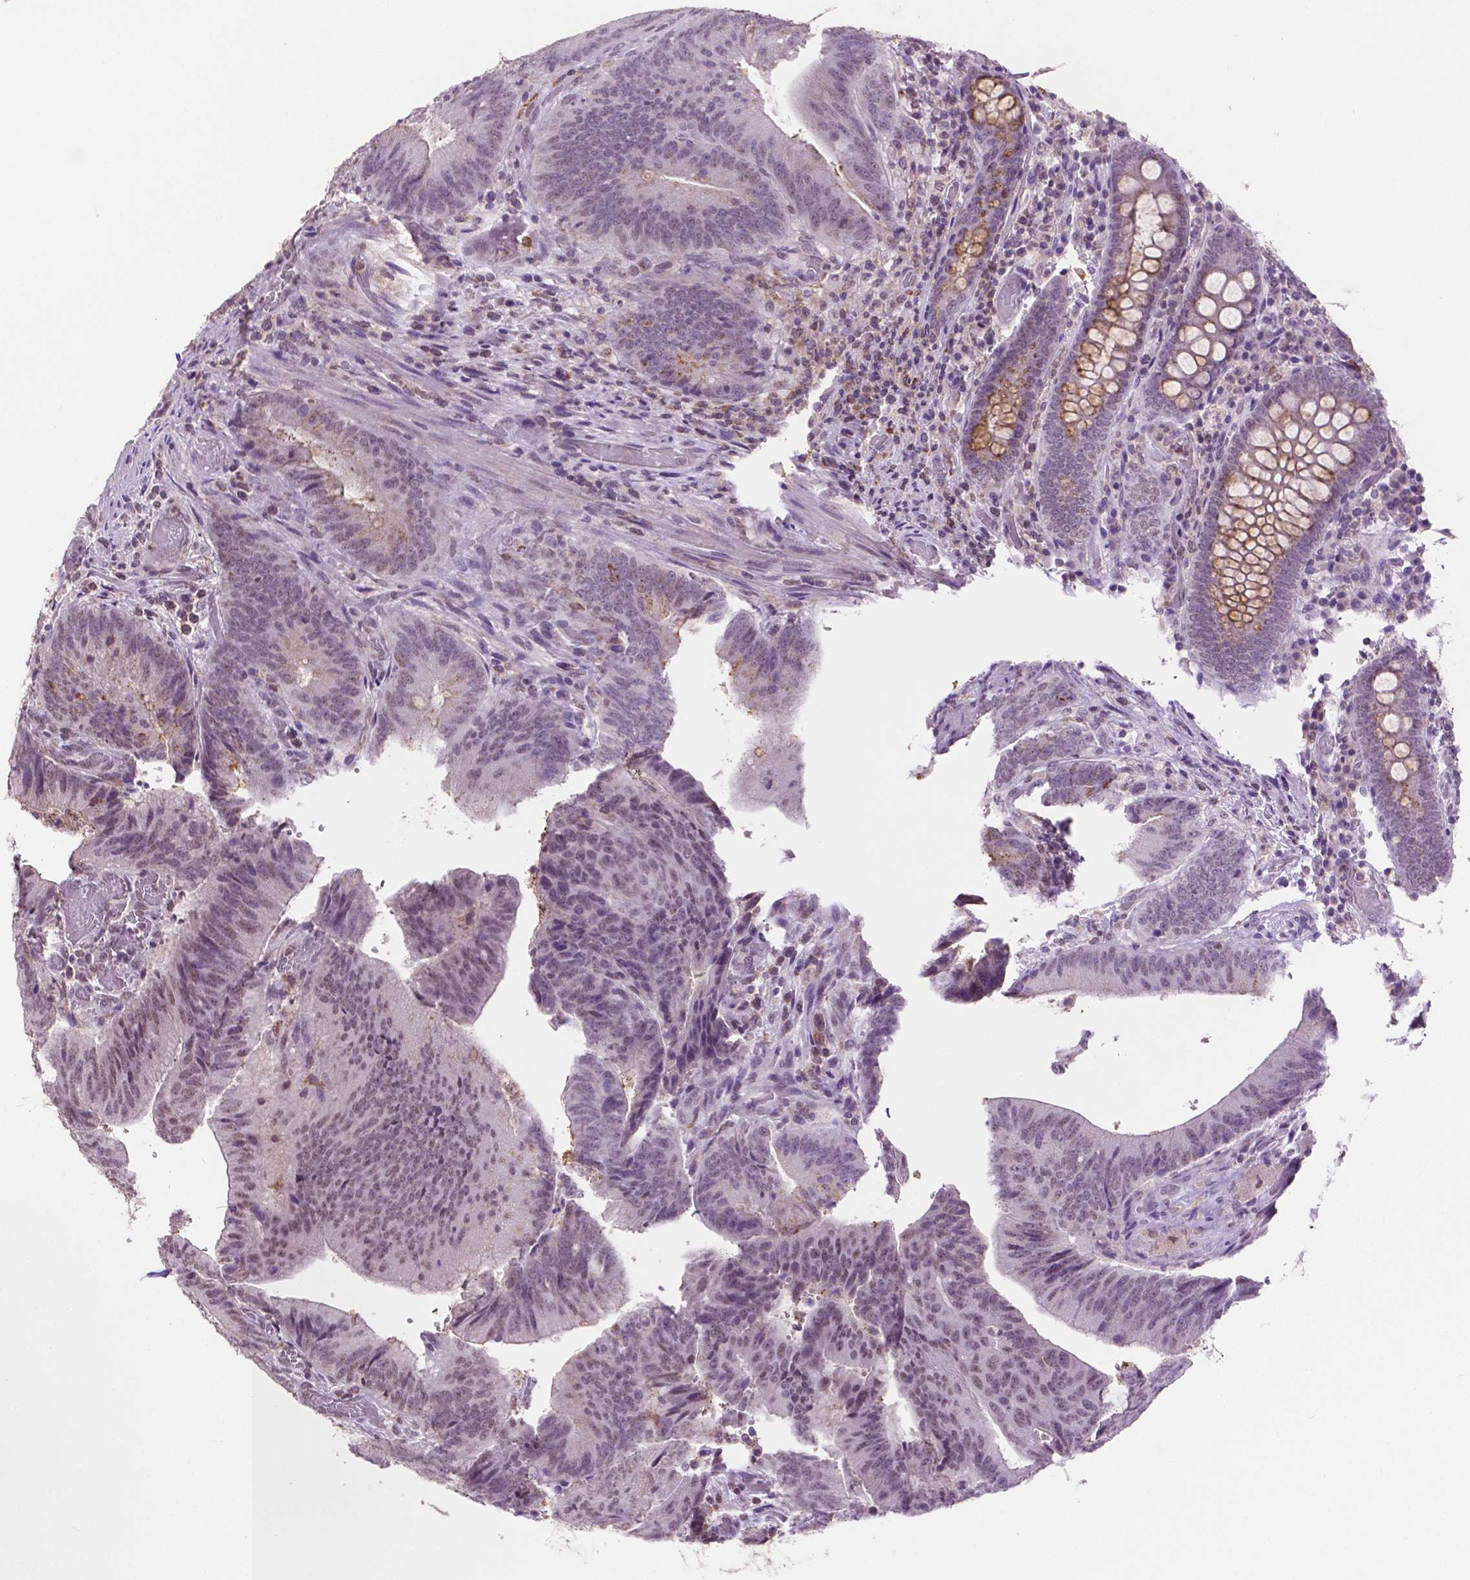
{"staining": {"intensity": "negative", "quantity": "none", "location": "none"}, "tissue": "colorectal cancer", "cell_type": "Tumor cells", "image_type": "cancer", "snomed": [{"axis": "morphology", "description": "Adenocarcinoma, NOS"}, {"axis": "topography", "description": "Colon"}], "caption": "Immunohistochemistry (IHC) micrograph of colorectal cancer (adenocarcinoma) stained for a protein (brown), which exhibits no positivity in tumor cells.", "gene": "PTPN6", "patient": {"sex": "female", "age": 43}}